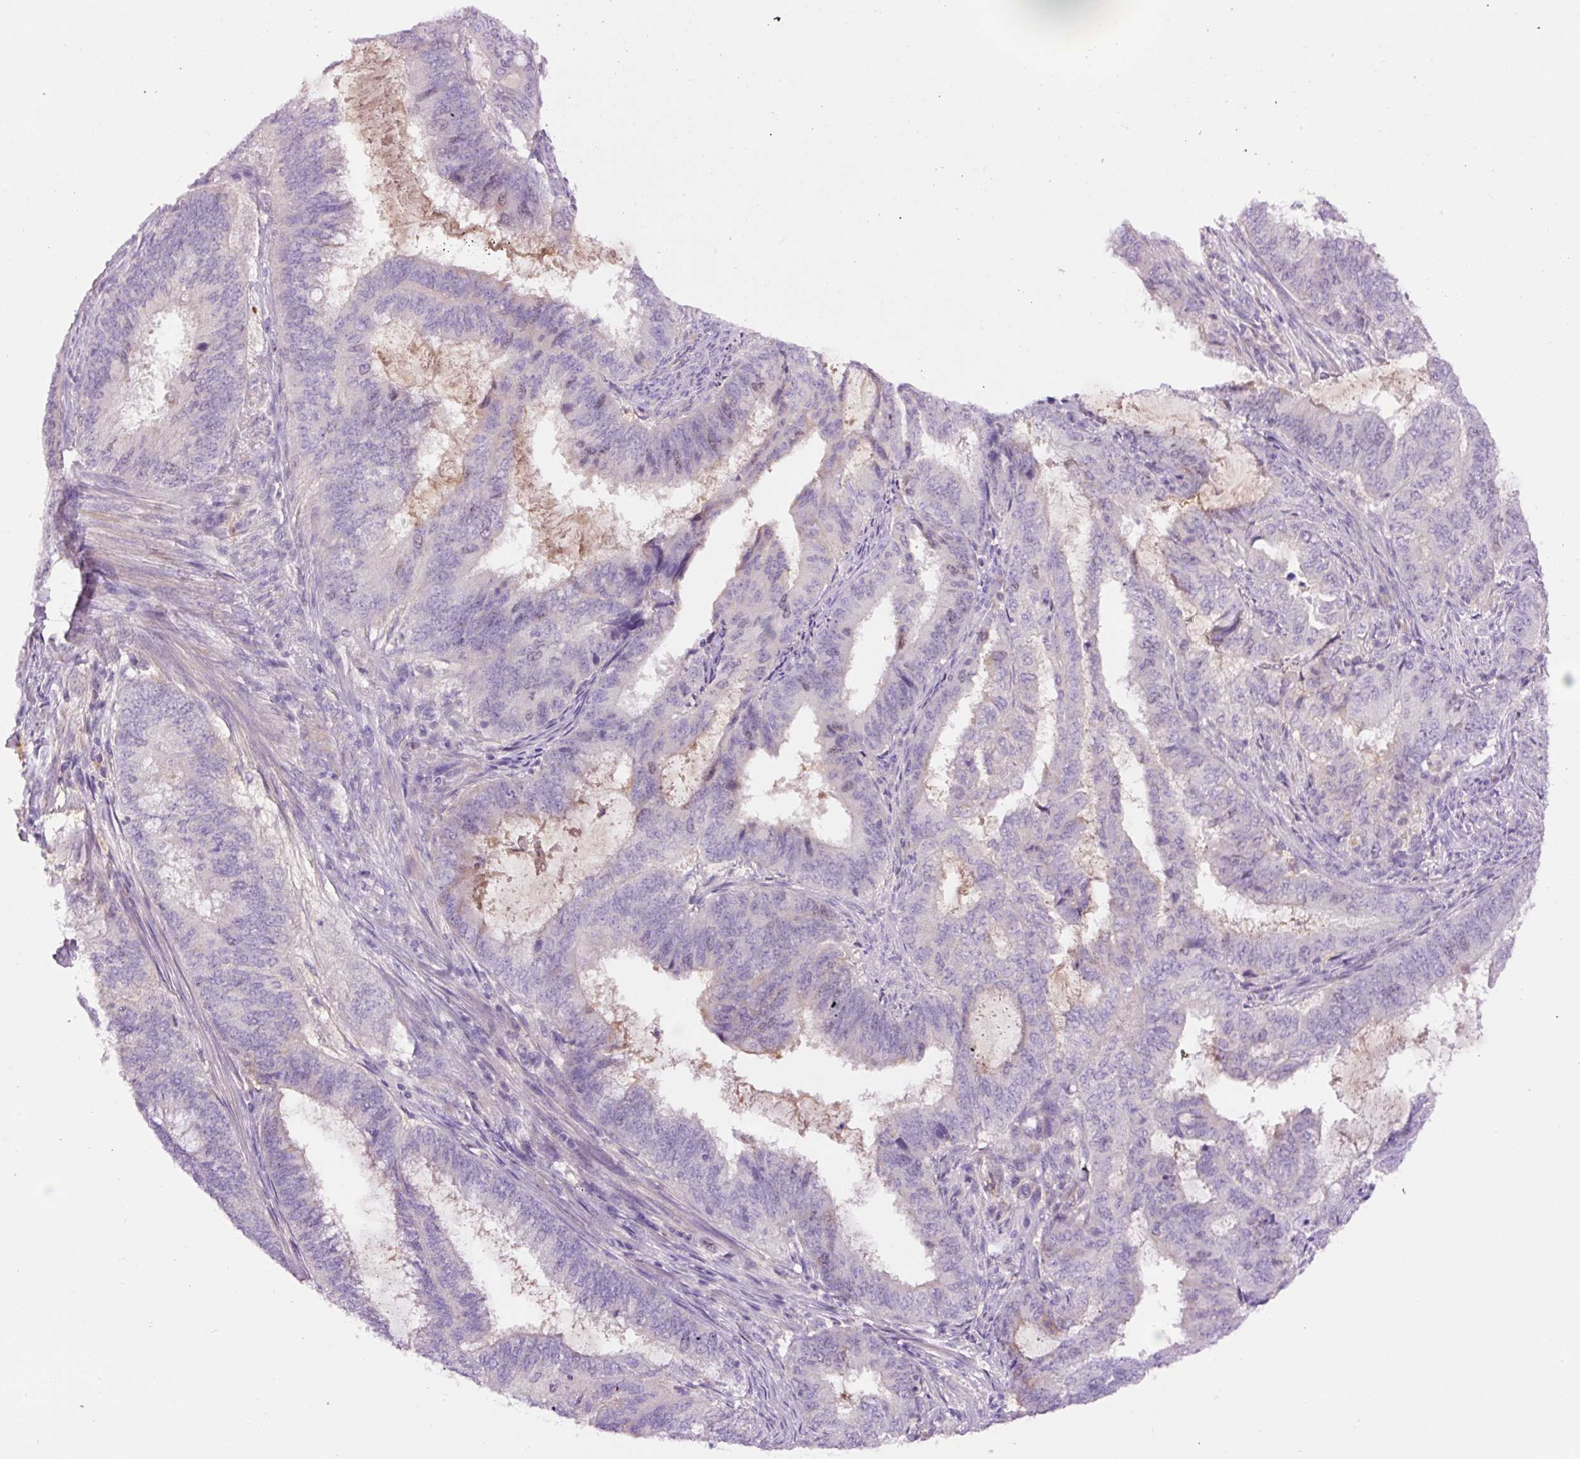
{"staining": {"intensity": "negative", "quantity": "none", "location": "none"}, "tissue": "endometrial cancer", "cell_type": "Tumor cells", "image_type": "cancer", "snomed": [{"axis": "morphology", "description": "Adenocarcinoma, NOS"}, {"axis": "topography", "description": "Endometrium"}], "caption": "High power microscopy micrograph of an IHC histopathology image of adenocarcinoma (endometrial), revealing no significant expression in tumor cells.", "gene": "DPPA4", "patient": {"sex": "female", "age": 51}}